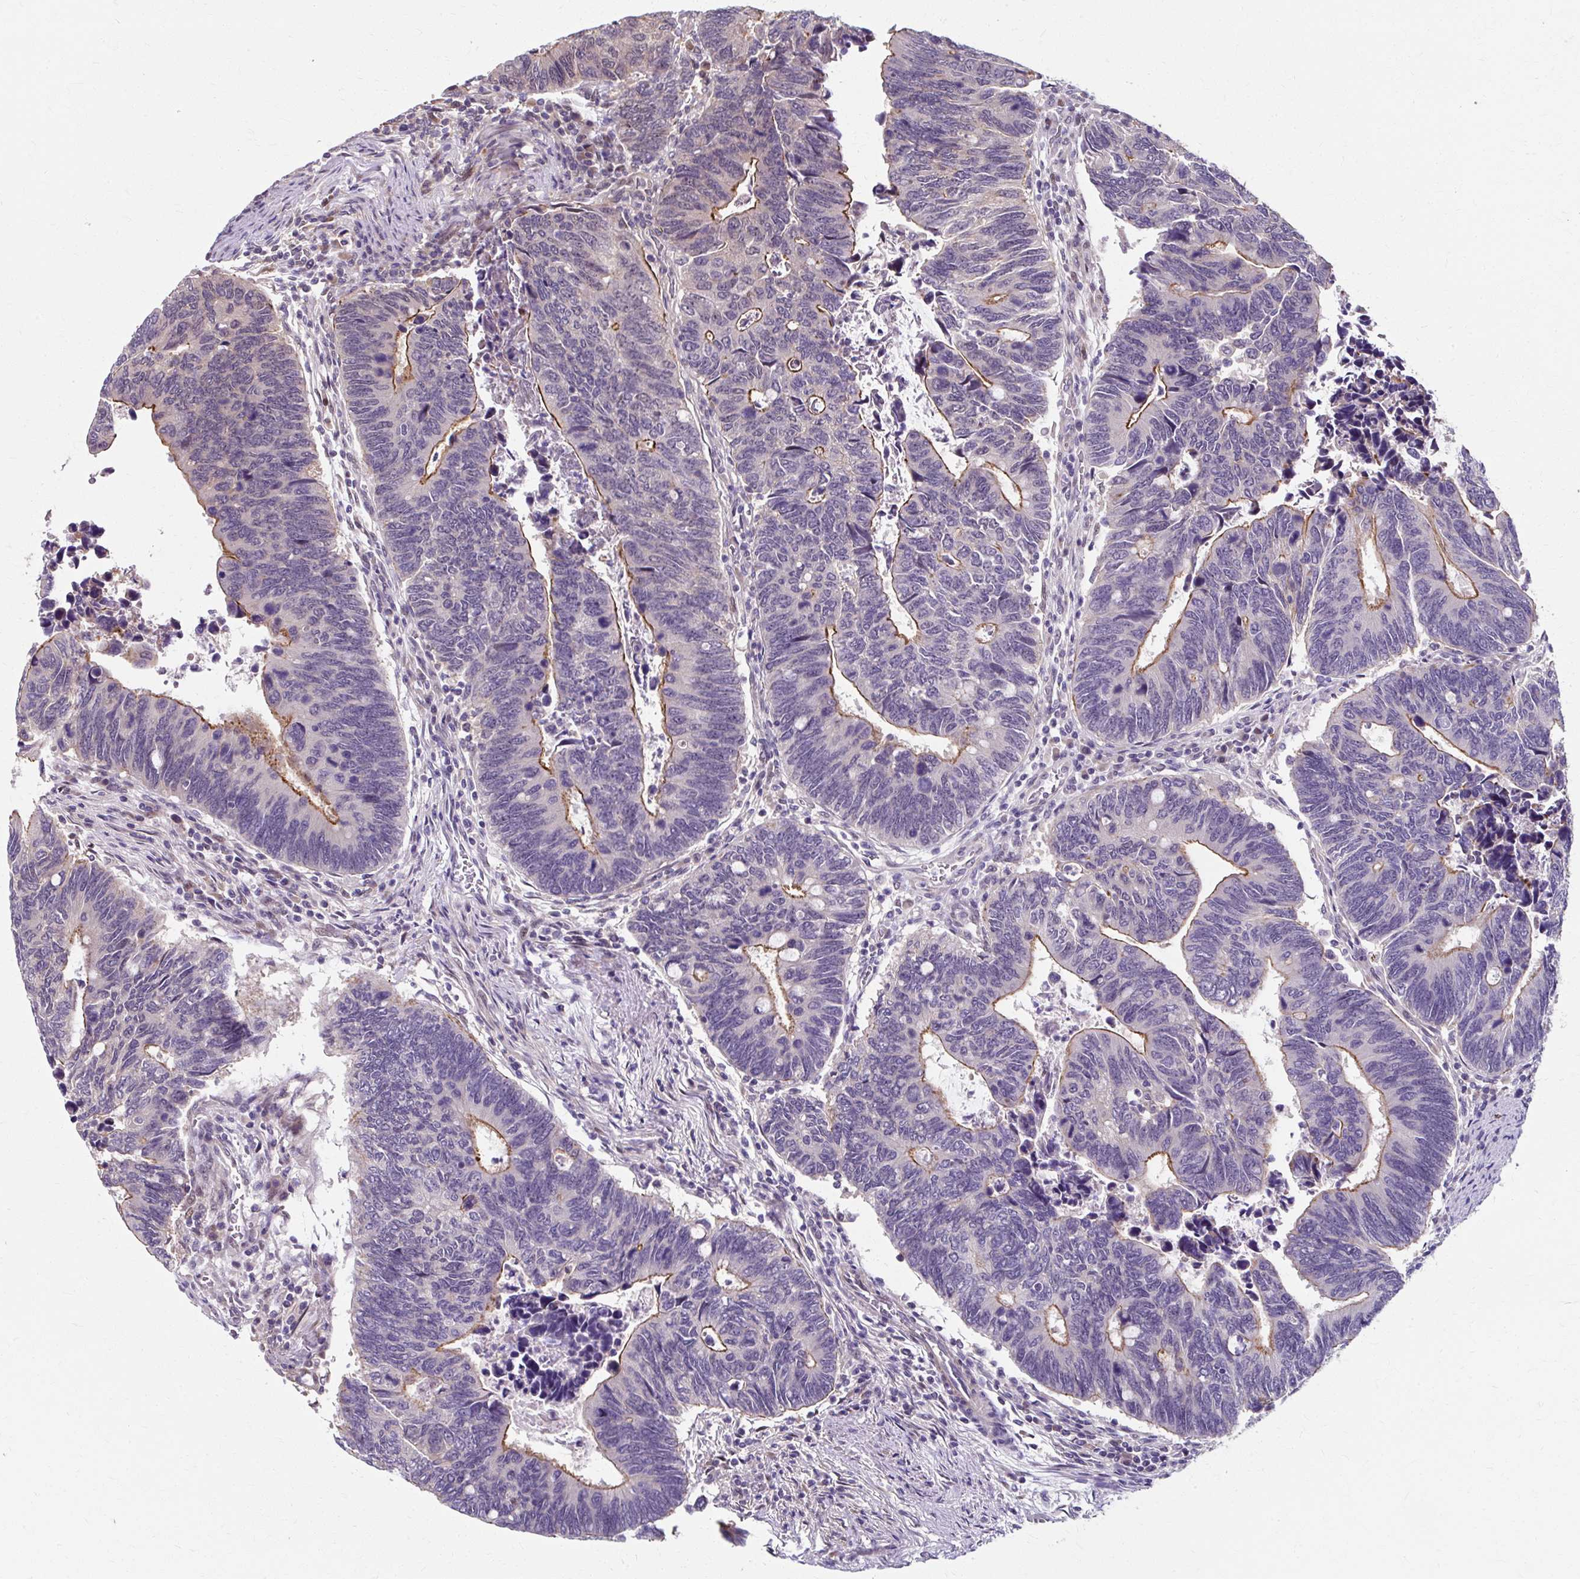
{"staining": {"intensity": "moderate", "quantity": "<25%", "location": "cytoplasmic/membranous"}, "tissue": "colorectal cancer", "cell_type": "Tumor cells", "image_type": "cancer", "snomed": [{"axis": "morphology", "description": "Adenocarcinoma, NOS"}, {"axis": "topography", "description": "Colon"}], "caption": "Immunohistochemical staining of human colorectal cancer (adenocarcinoma) displays moderate cytoplasmic/membranous protein positivity in approximately <25% of tumor cells.", "gene": "ZNF555", "patient": {"sex": "male", "age": 87}}